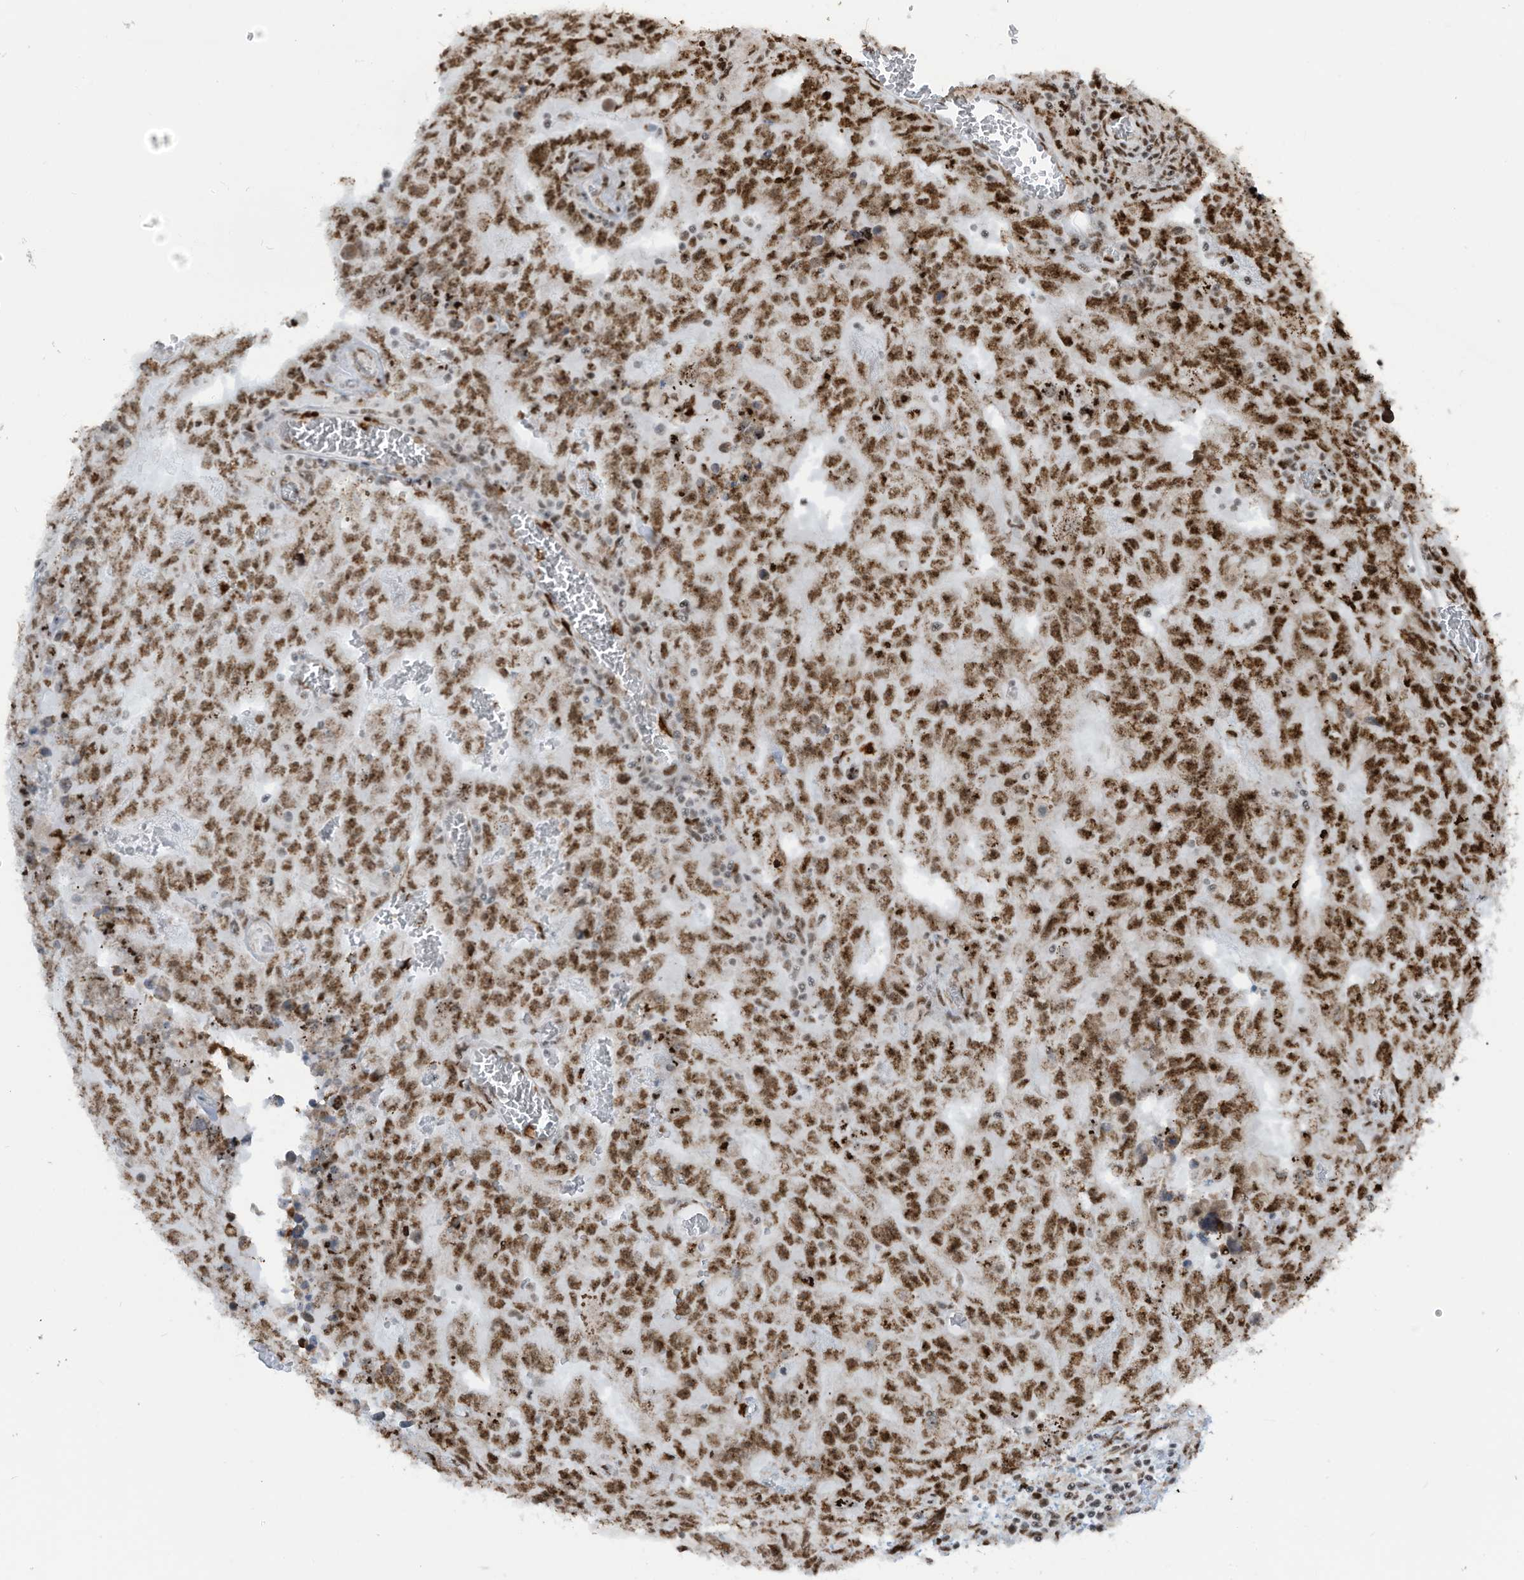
{"staining": {"intensity": "strong", "quantity": ">75%", "location": "nuclear"}, "tissue": "testis cancer", "cell_type": "Tumor cells", "image_type": "cancer", "snomed": [{"axis": "morphology", "description": "Carcinoma, Embryonal, NOS"}, {"axis": "topography", "description": "Testis"}], "caption": "DAB (3,3'-diaminobenzidine) immunohistochemical staining of human embryonal carcinoma (testis) exhibits strong nuclear protein expression in about >75% of tumor cells. The staining is performed using DAB (3,3'-diaminobenzidine) brown chromogen to label protein expression. The nuclei are counter-stained blue using hematoxylin.", "gene": "LBH", "patient": {"sex": "male", "age": 26}}